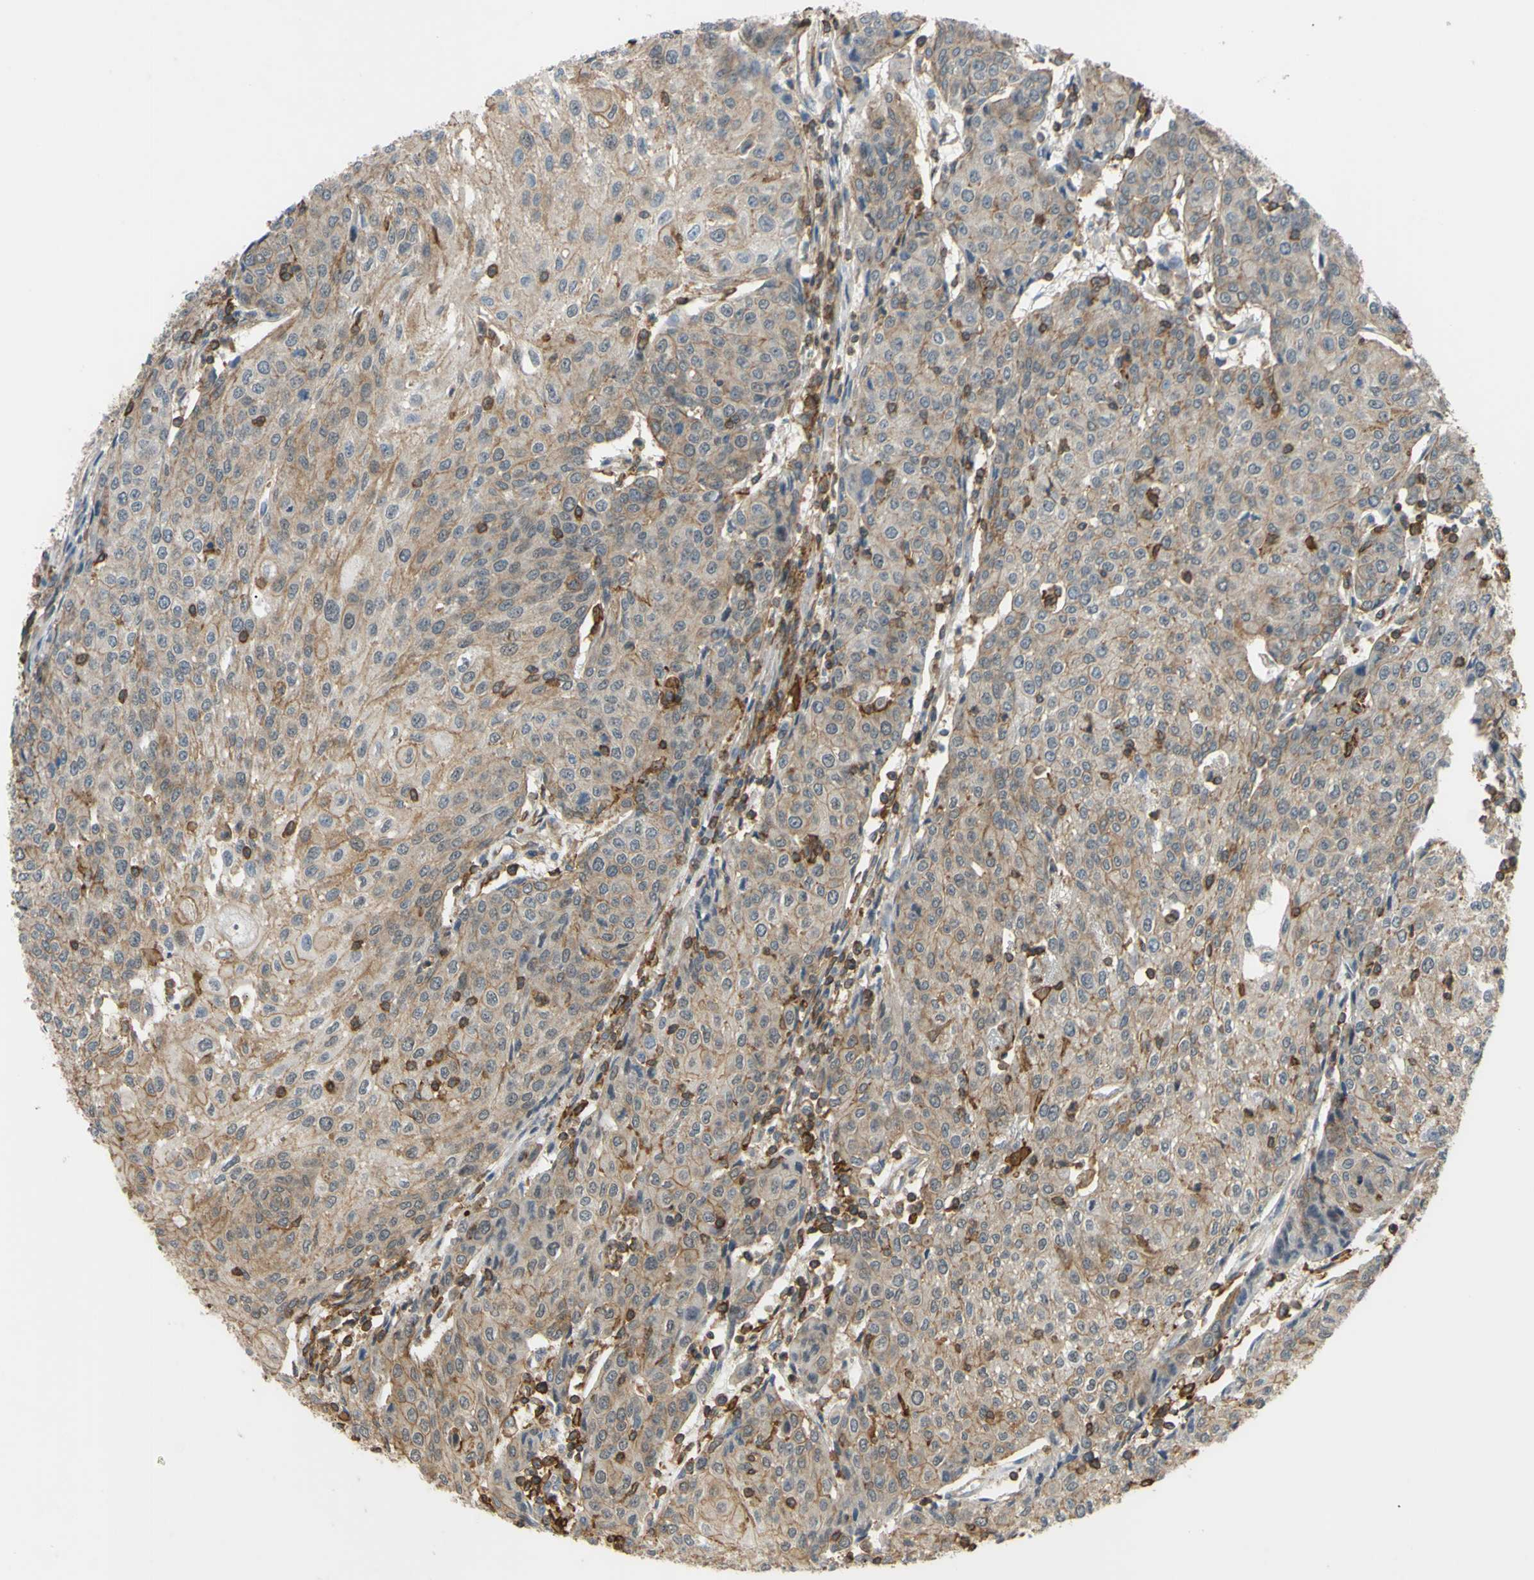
{"staining": {"intensity": "moderate", "quantity": "25%-75%", "location": "cytoplasmic/membranous"}, "tissue": "urothelial cancer", "cell_type": "Tumor cells", "image_type": "cancer", "snomed": [{"axis": "morphology", "description": "Urothelial carcinoma, High grade"}, {"axis": "topography", "description": "Urinary bladder"}], "caption": "High-grade urothelial carcinoma stained for a protein (brown) demonstrates moderate cytoplasmic/membranous positive staining in approximately 25%-75% of tumor cells.", "gene": "ADD3", "patient": {"sex": "female", "age": 85}}